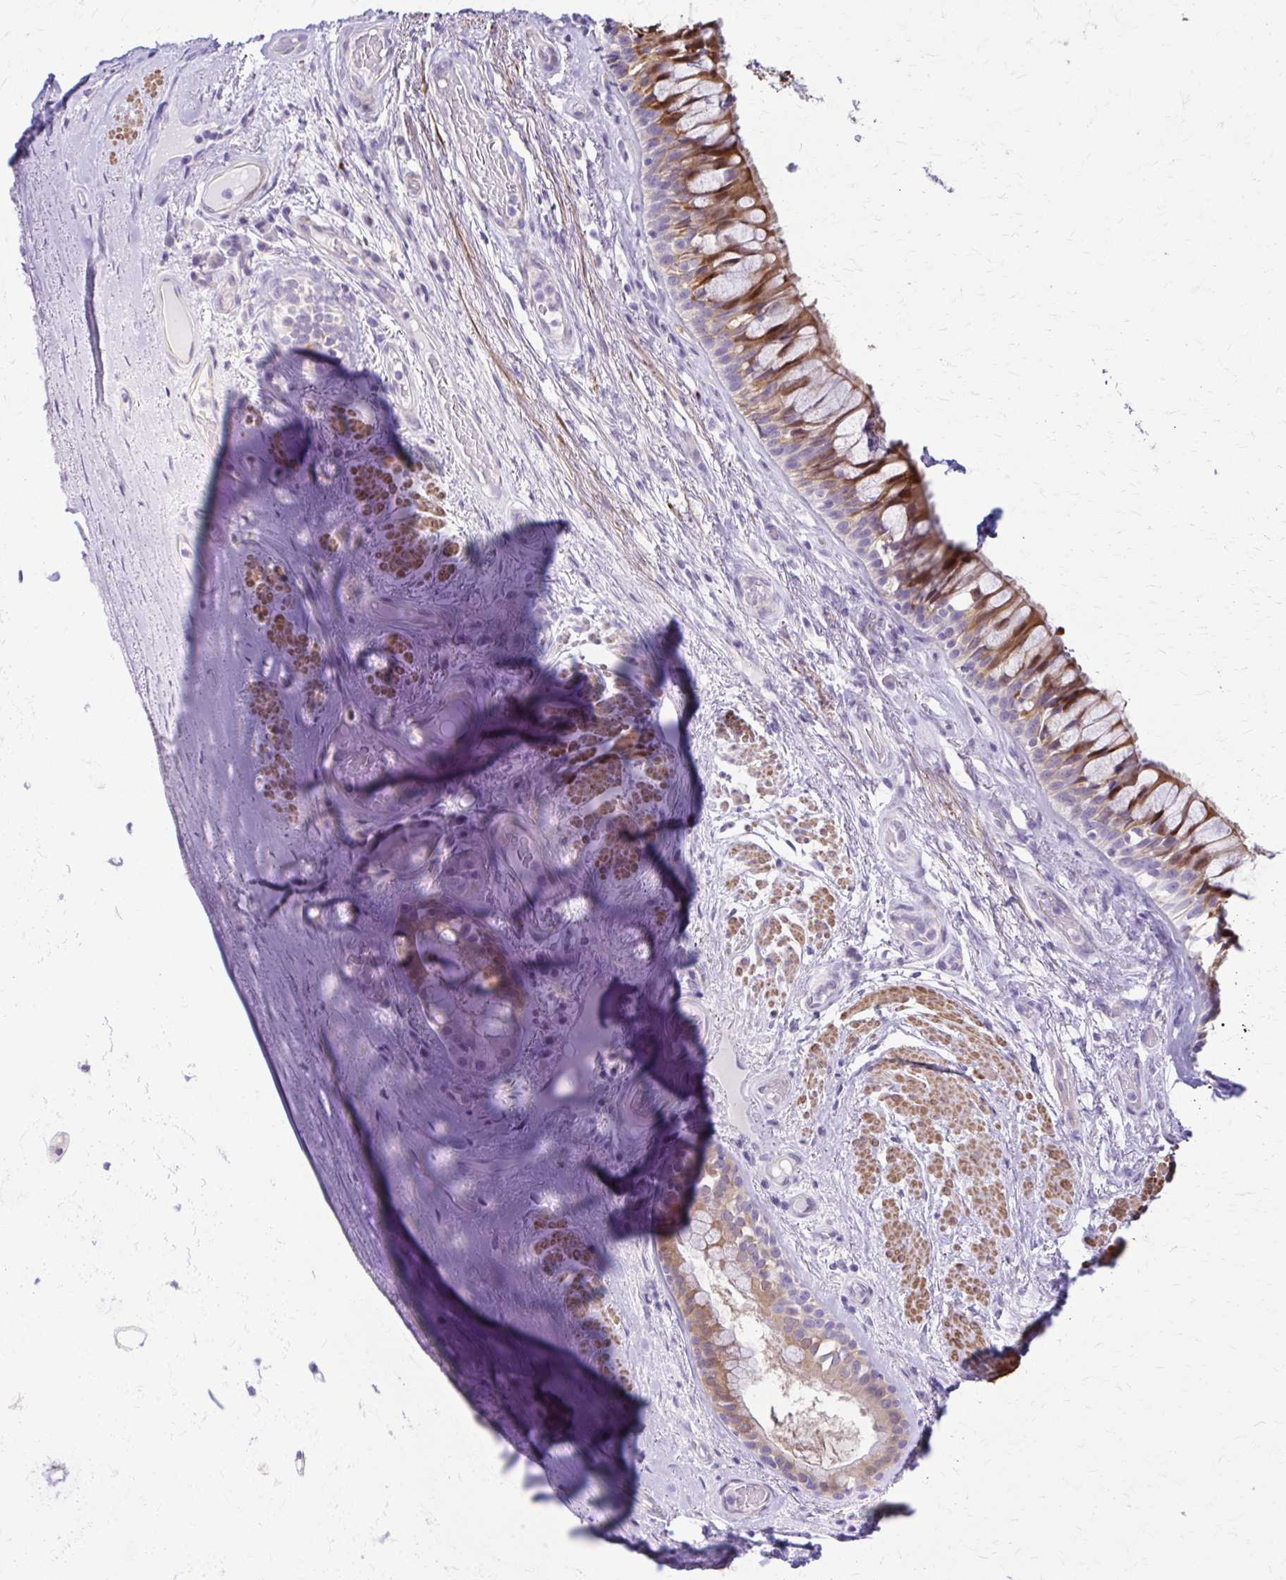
{"staining": {"intensity": "negative", "quantity": "none", "location": "none"}, "tissue": "adipose tissue", "cell_type": "Adipocytes", "image_type": "normal", "snomed": [{"axis": "morphology", "description": "Normal tissue, NOS"}, {"axis": "topography", "description": "Cartilage tissue"}, {"axis": "topography", "description": "Bronchus"}], "caption": "Human adipose tissue stained for a protein using immunohistochemistry displays no staining in adipocytes.", "gene": "DSP", "patient": {"sex": "male", "age": 64}}